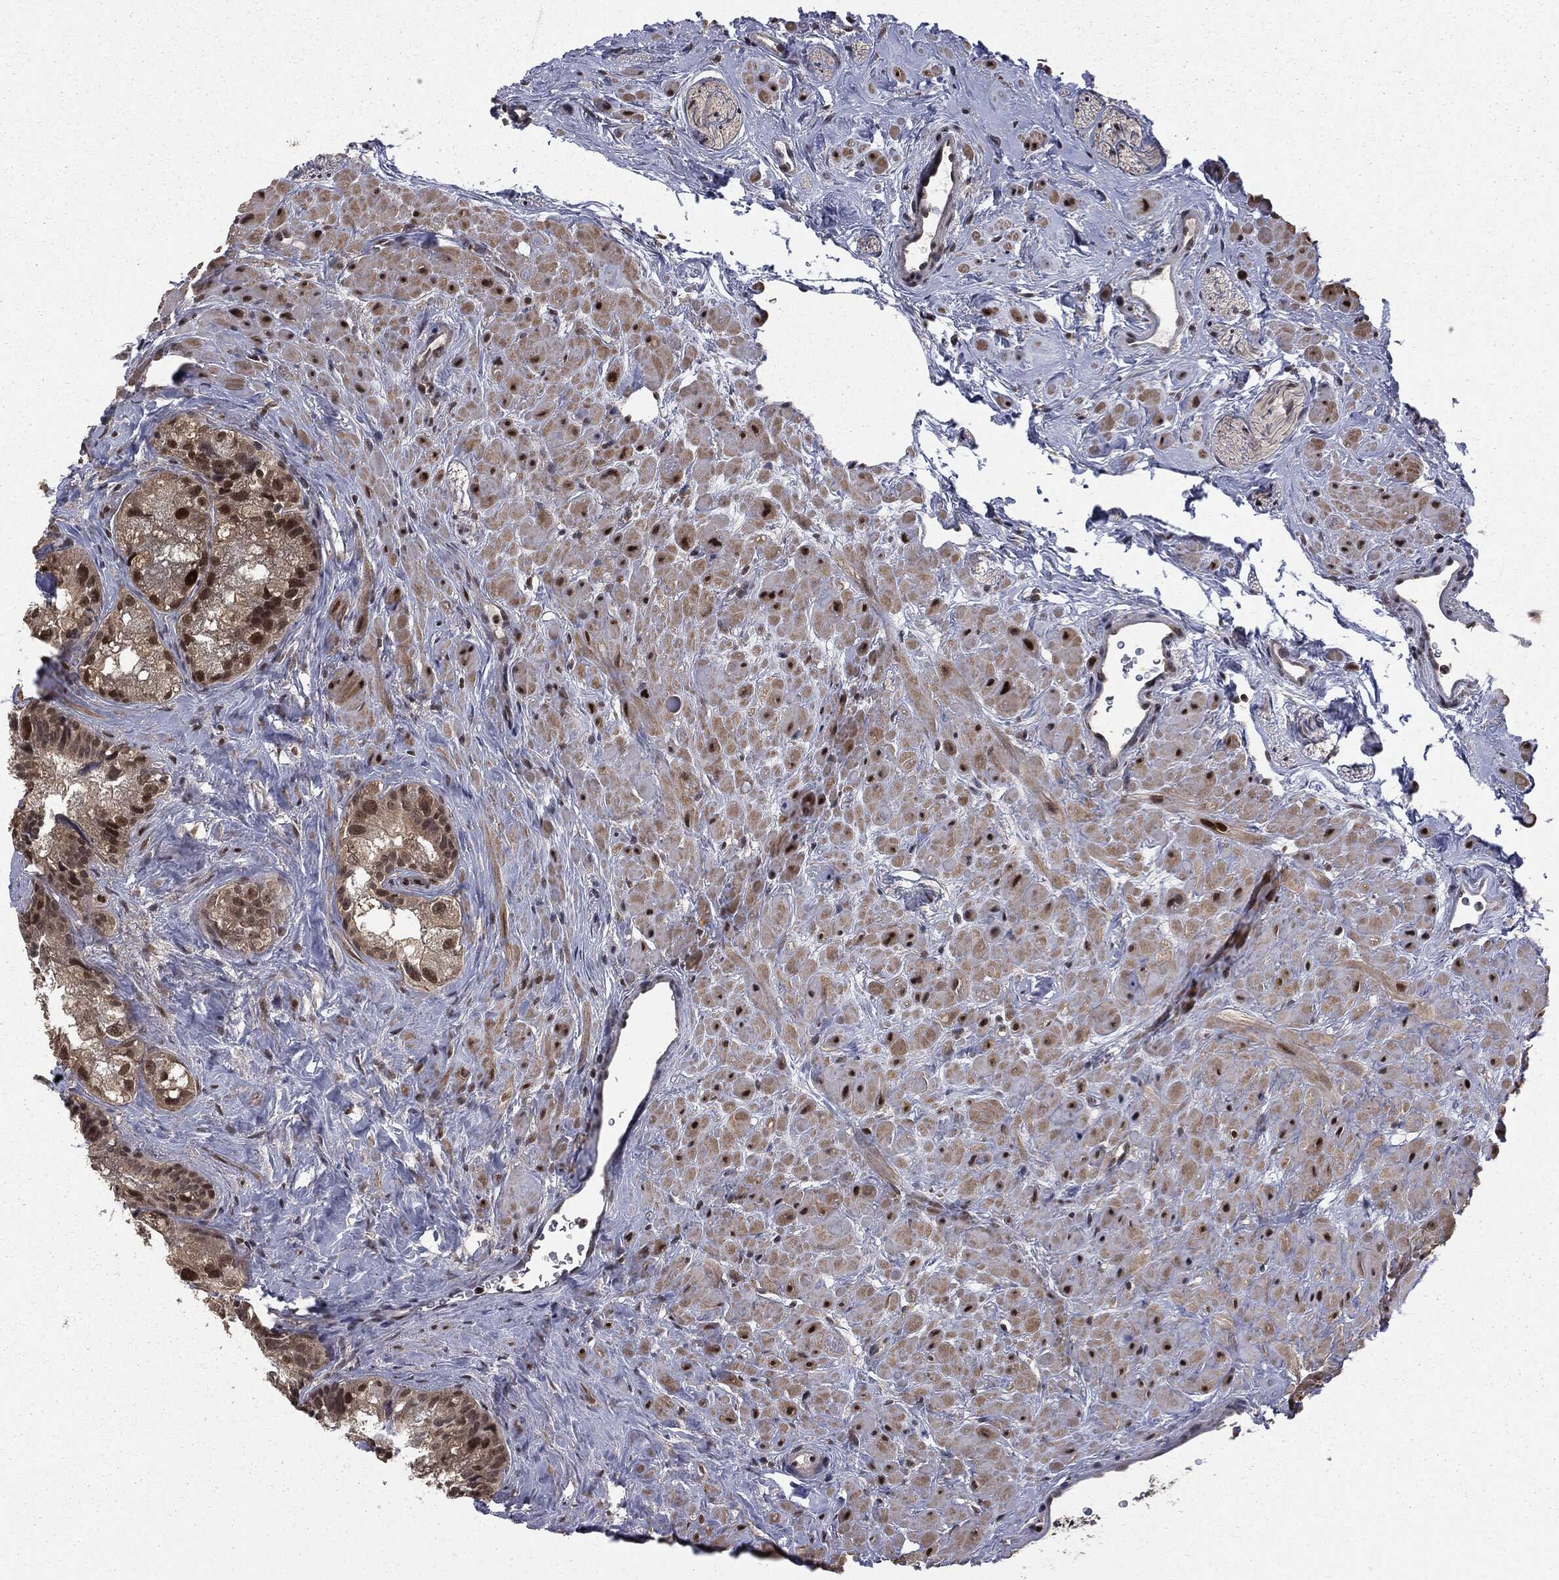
{"staining": {"intensity": "strong", "quantity": "25%-75%", "location": "nuclear"}, "tissue": "seminal vesicle", "cell_type": "Glandular cells", "image_type": "normal", "snomed": [{"axis": "morphology", "description": "Normal tissue, NOS"}, {"axis": "topography", "description": "Seminal veicle"}], "caption": "Glandular cells exhibit high levels of strong nuclear positivity in about 25%-75% of cells in unremarkable human seminal vesicle. (Brightfield microscopy of DAB IHC at high magnification).", "gene": "JMJD6", "patient": {"sex": "male", "age": 72}}